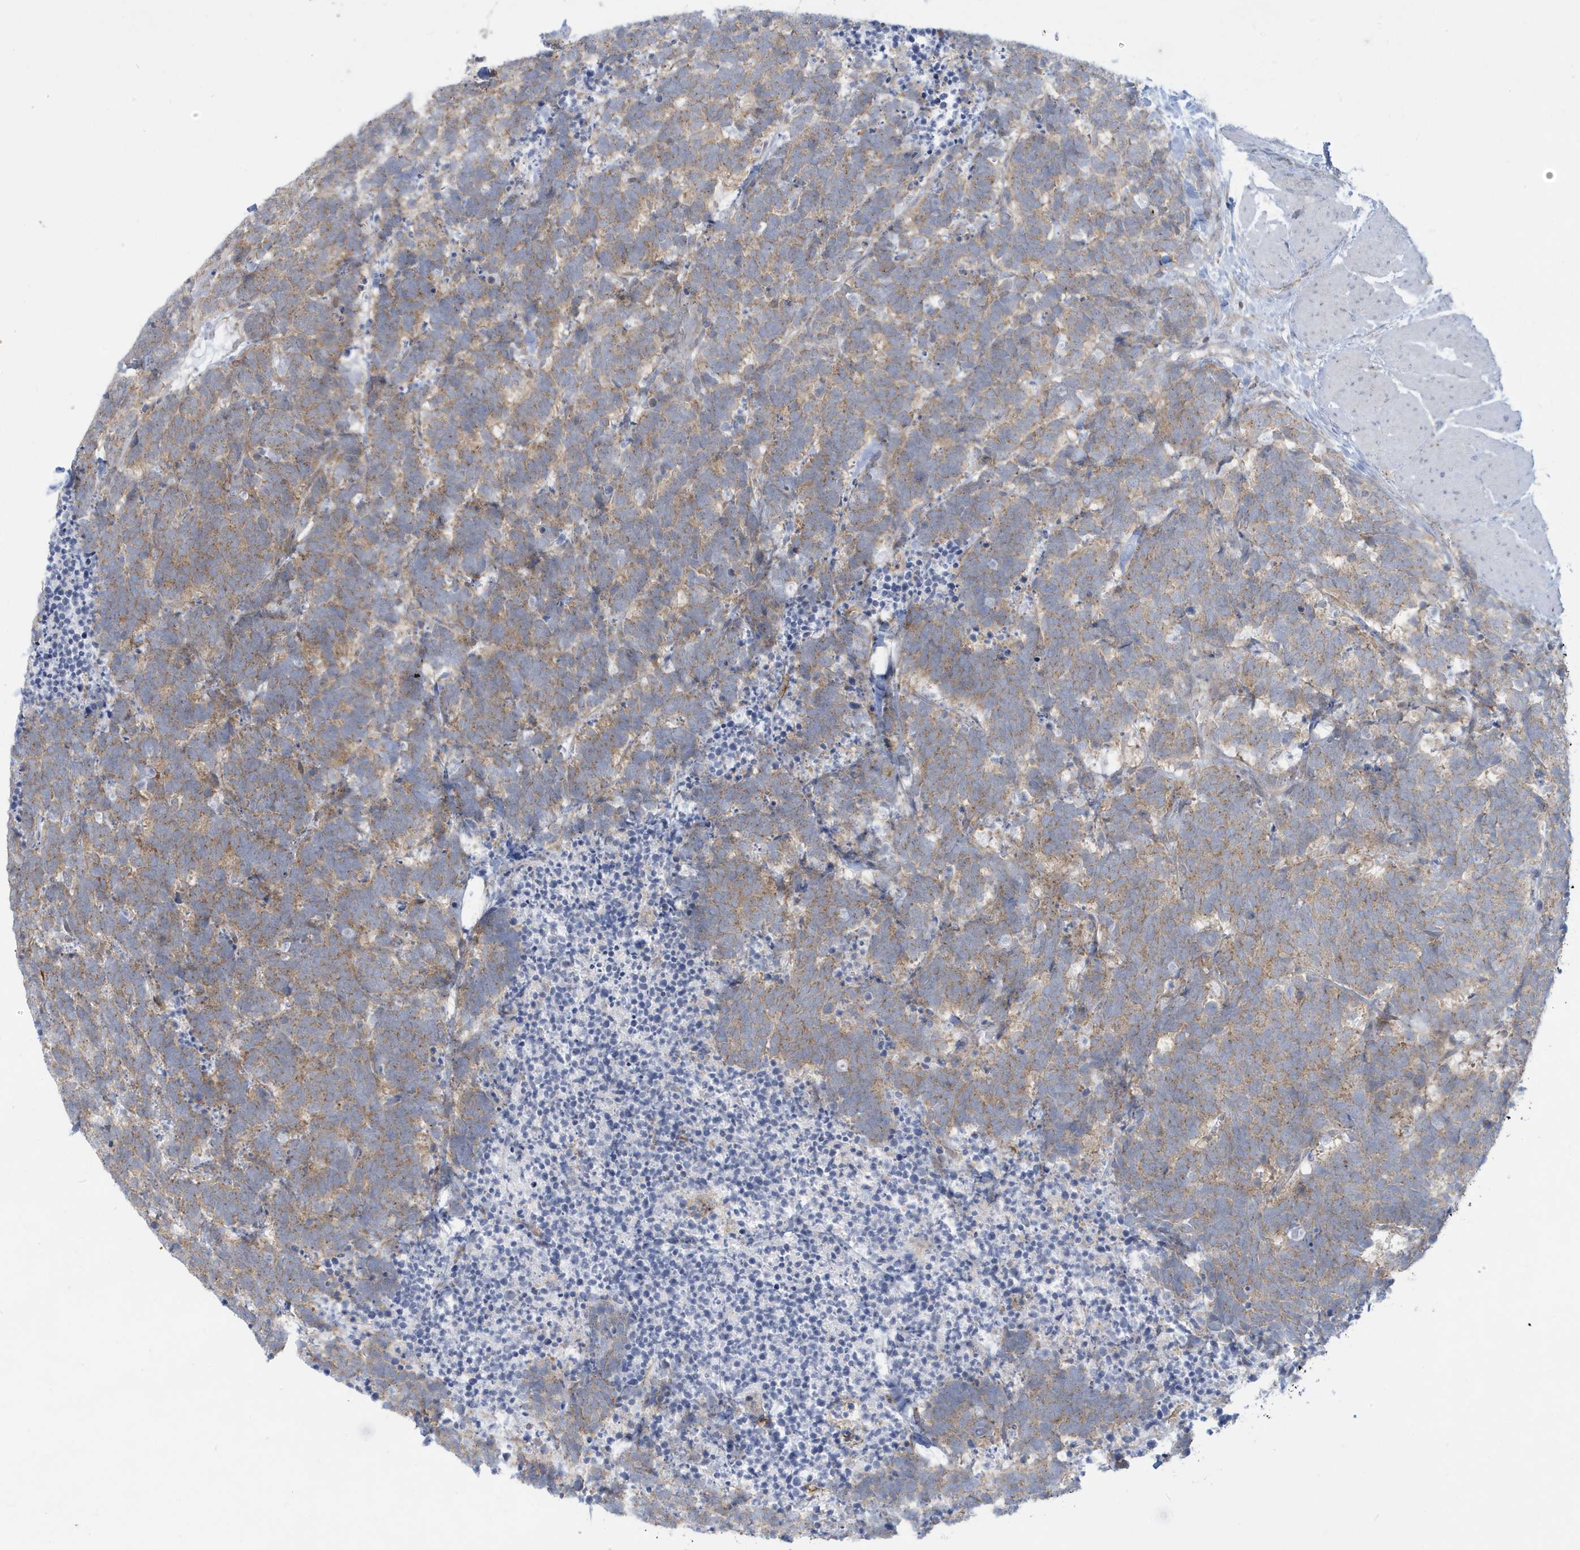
{"staining": {"intensity": "moderate", "quantity": ">75%", "location": "cytoplasmic/membranous"}, "tissue": "carcinoid", "cell_type": "Tumor cells", "image_type": "cancer", "snomed": [{"axis": "morphology", "description": "Carcinoma, NOS"}, {"axis": "morphology", "description": "Carcinoid, malignant, NOS"}, {"axis": "topography", "description": "Urinary bladder"}], "caption": "Protein expression analysis of human carcinoid reveals moderate cytoplasmic/membranous positivity in about >75% of tumor cells. (brown staining indicates protein expression, while blue staining denotes nuclei).", "gene": "SLAMF9", "patient": {"sex": "male", "age": 57}}